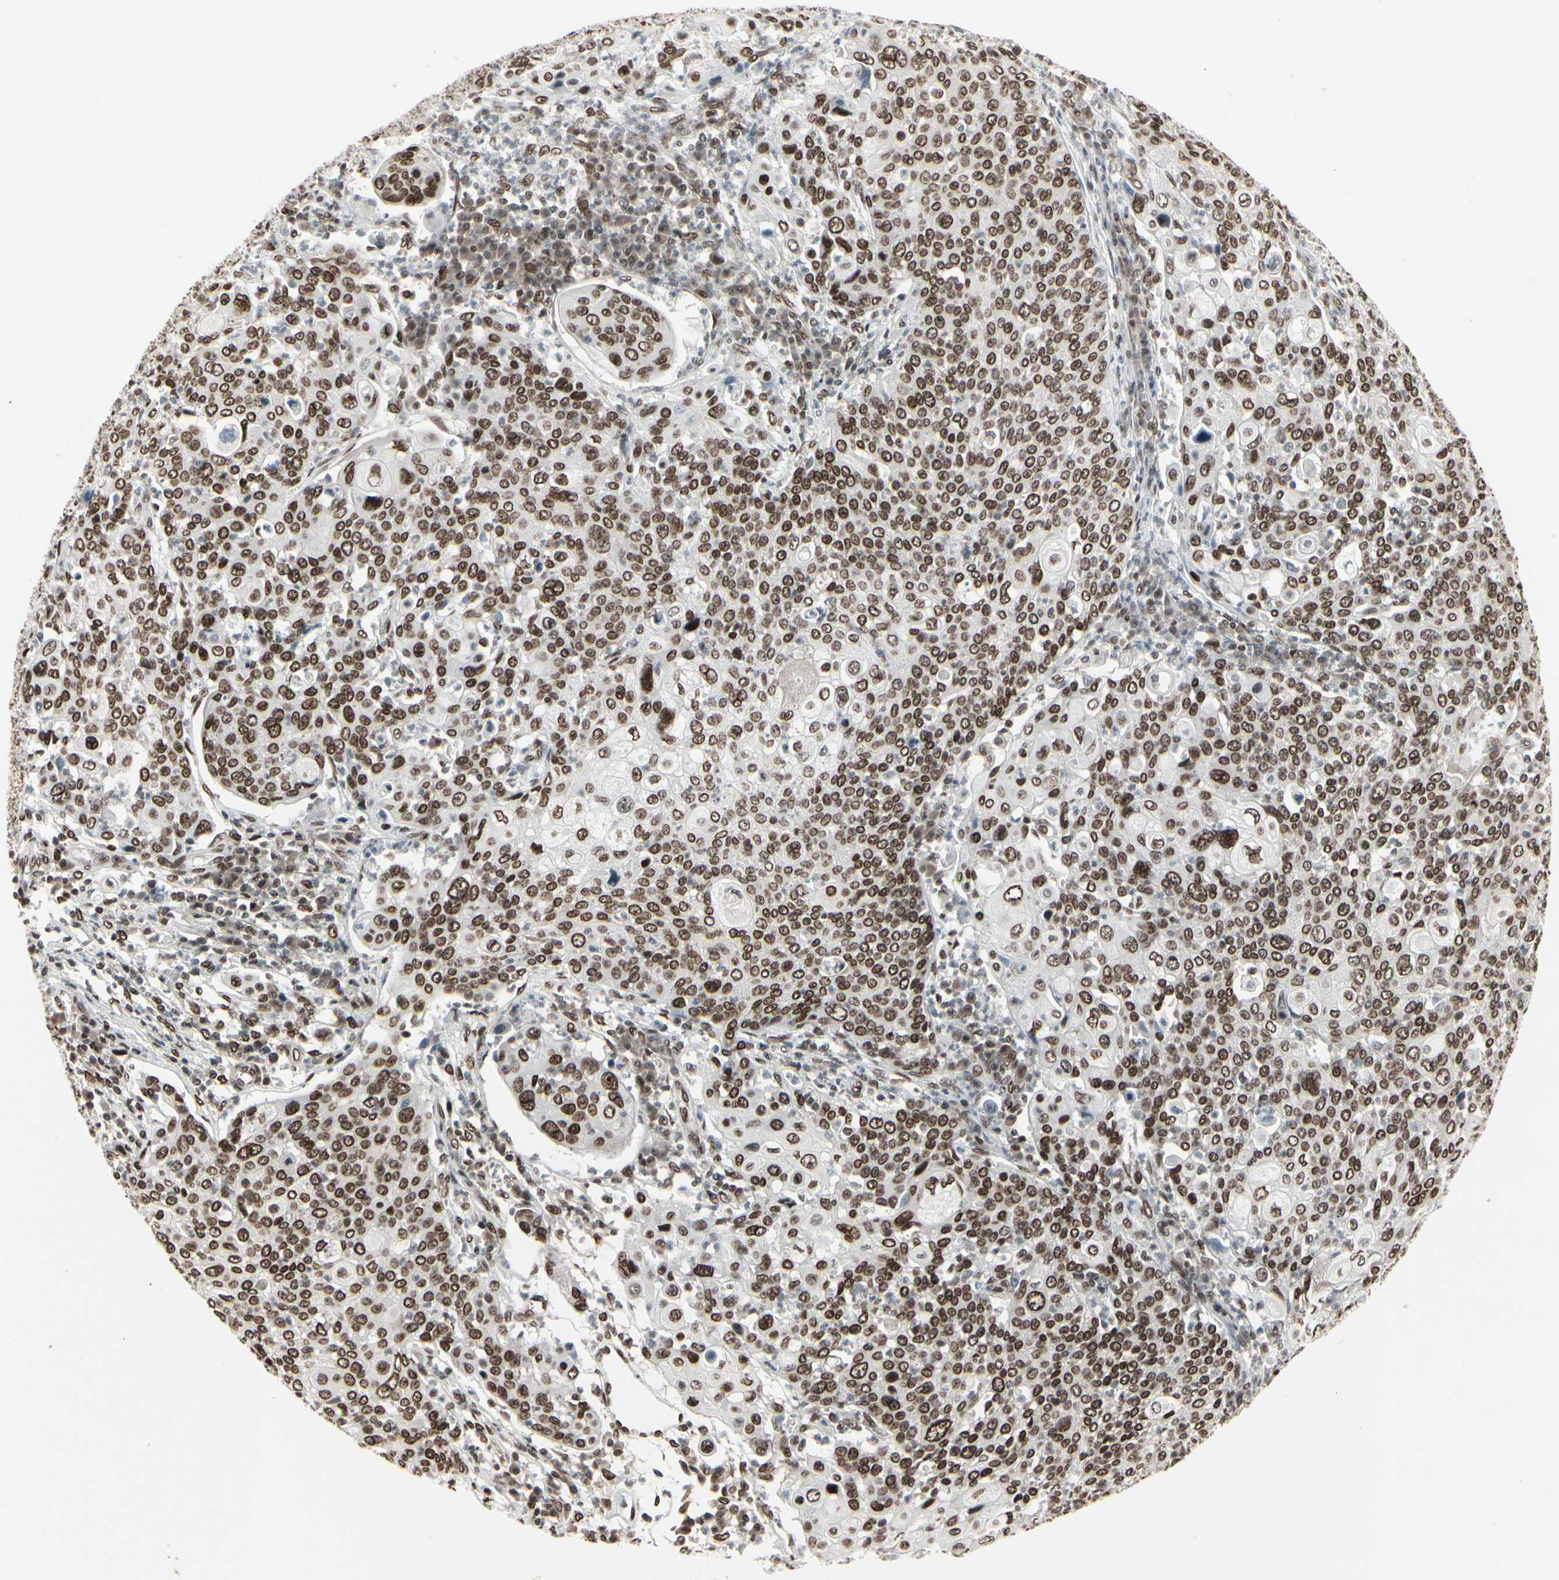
{"staining": {"intensity": "strong", "quantity": ">75%", "location": "nuclear"}, "tissue": "cervical cancer", "cell_type": "Tumor cells", "image_type": "cancer", "snomed": [{"axis": "morphology", "description": "Squamous cell carcinoma, NOS"}, {"axis": "topography", "description": "Cervix"}], "caption": "Brown immunohistochemical staining in human cervical squamous cell carcinoma reveals strong nuclear expression in about >75% of tumor cells.", "gene": "HMG20A", "patient": {"sex": "female", "age": 40}}